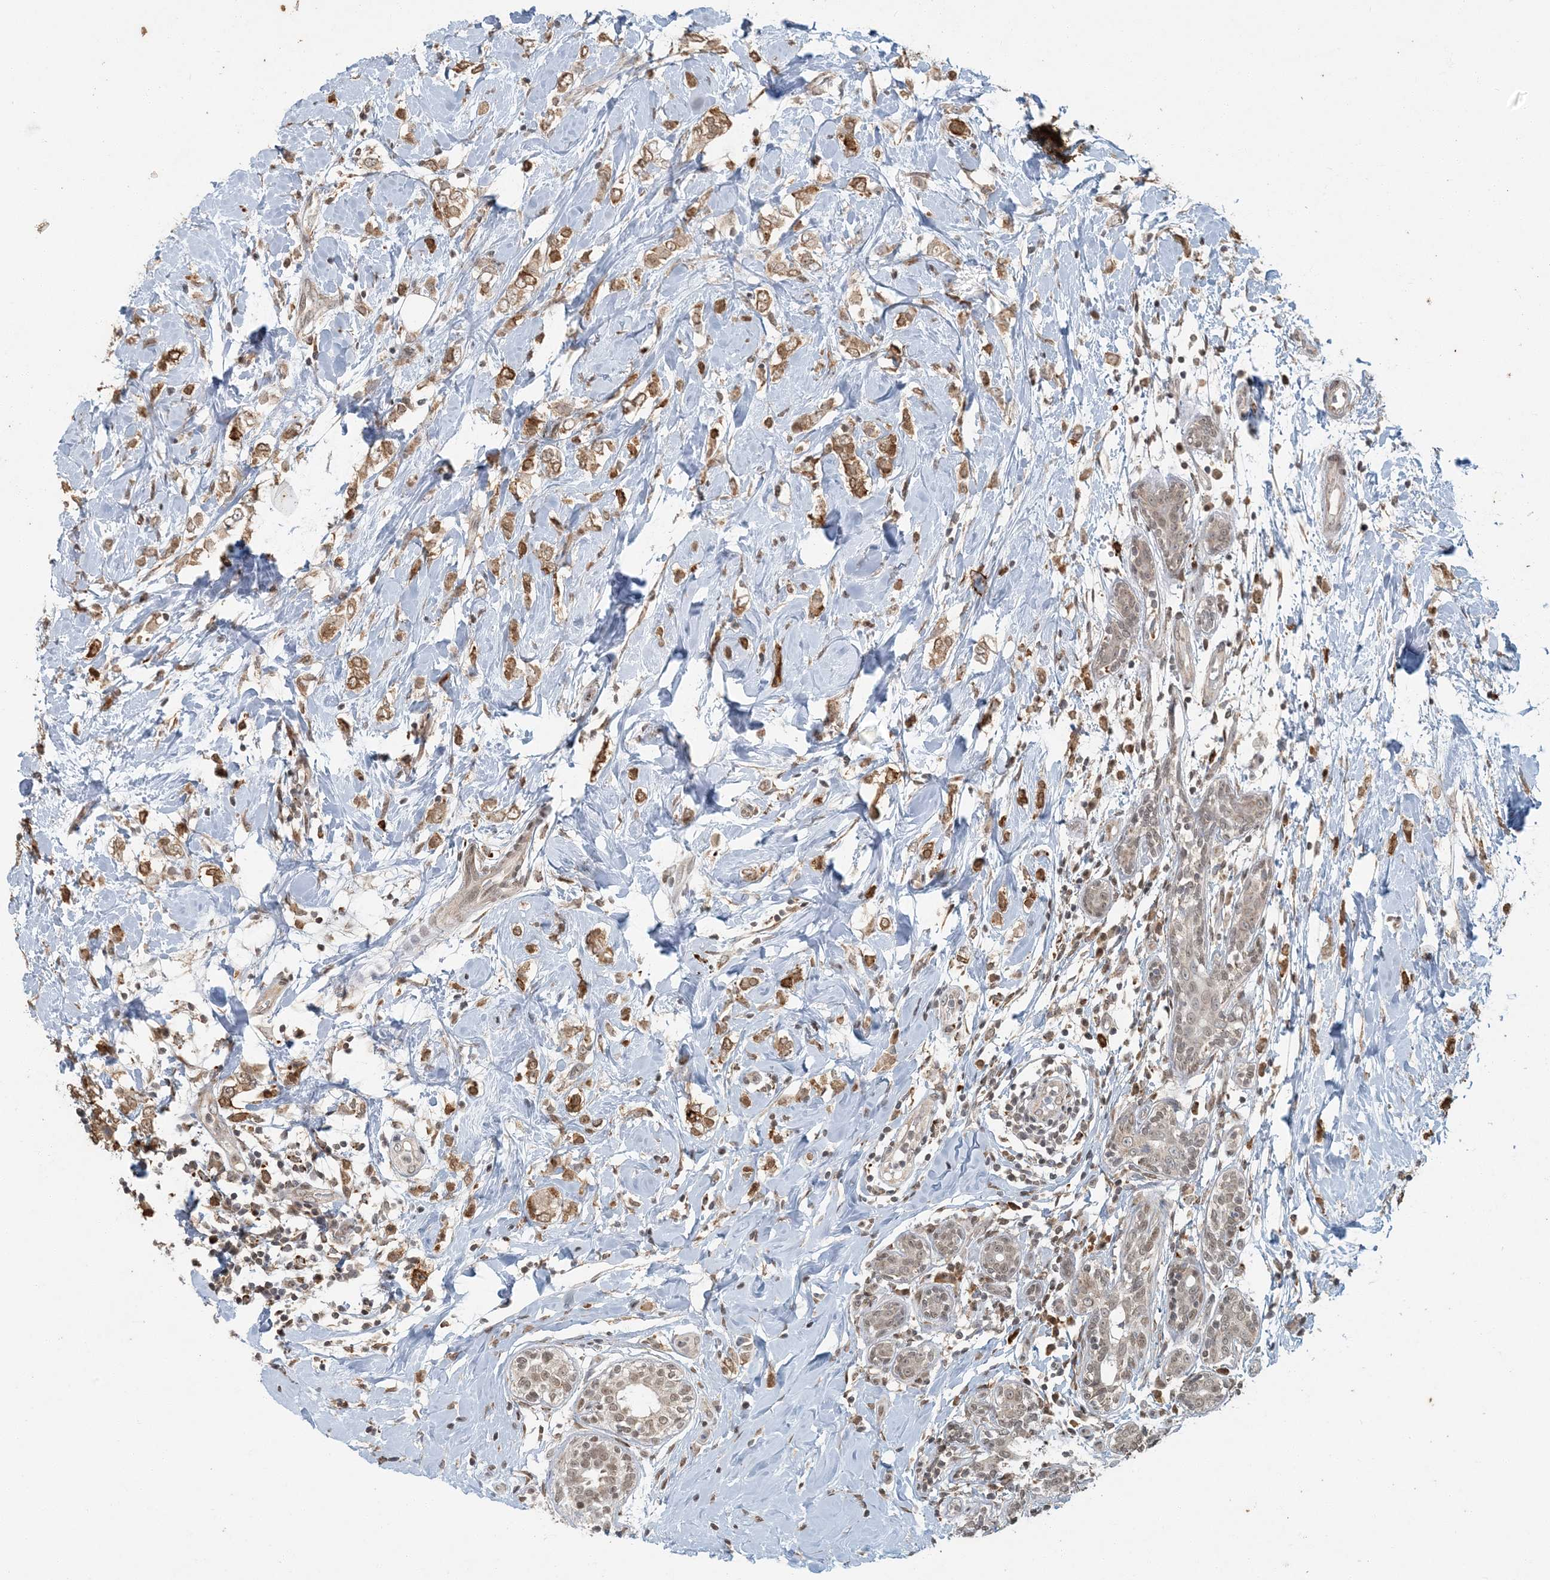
{"staining": {"intensity": "moderate", "quantity": ">75%", "location": "cytoplasmic/membranous"}, "tissue": "breast cancer", "cell_type": "Tumor cells", "image_type": "cancer", "snomed": [{"axis": "morphology", "description": "Normal tissue, NOS"}, {"axis": "morphology", "description": "Lobular carcinoma"}, {"axis": "topography", "description": "Breast"}], "caption": "An IHC photomicrograph of tumor tissue is shown. Protein staining in brown shows moderate cytoplasmic/membranous positivity in lobular carcinoma (breast) within tumor cells.", "gene": "AK9", "patient": {"sex": "female", "age": 47}}